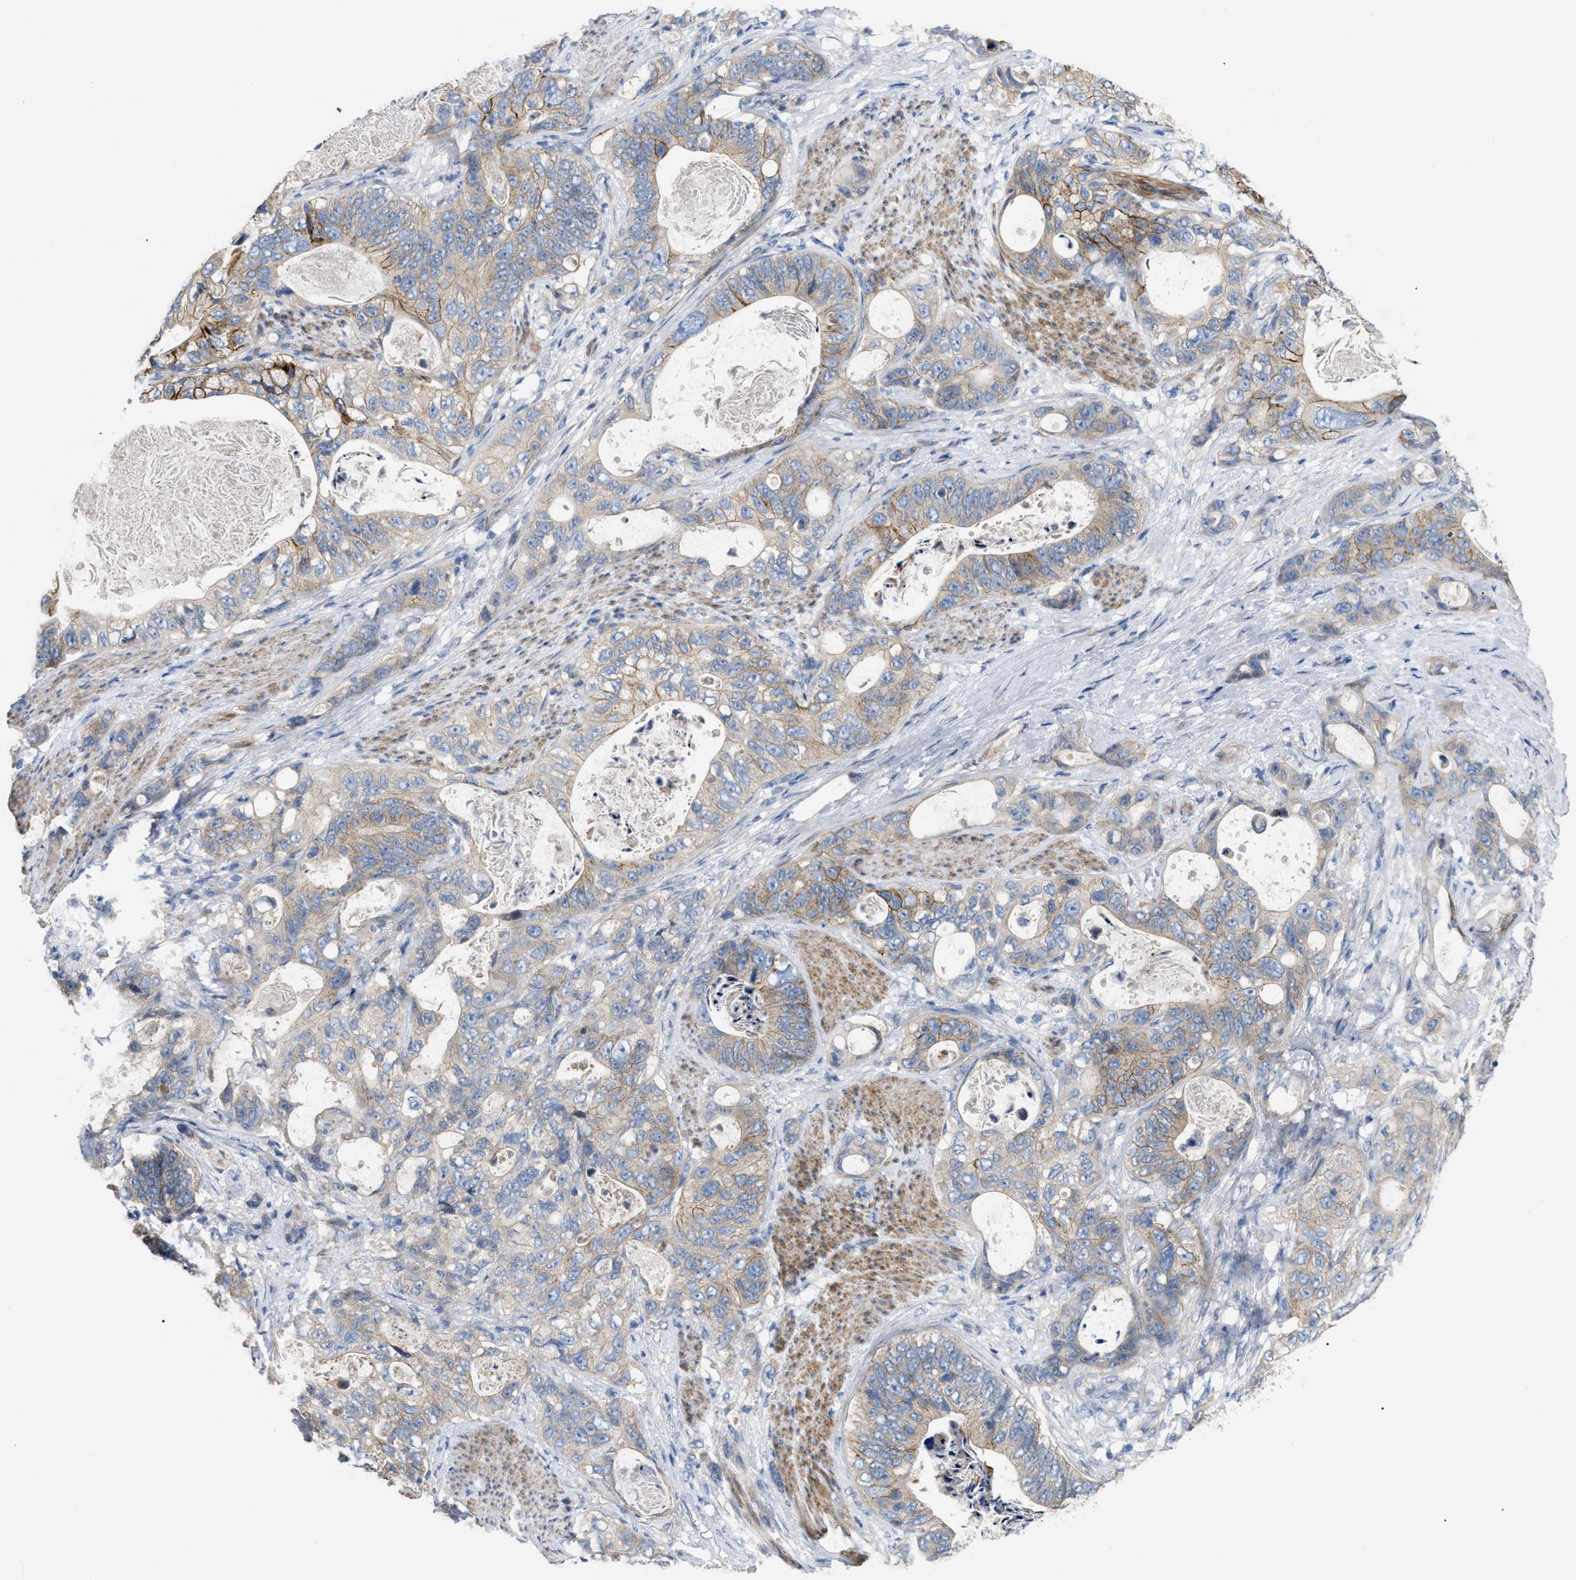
{"staining": {"intensity": "moderate", "quantity": "<25%", "location": "cytoplasmic/membranous"}, "tissue": "stomach cancer", "cell_type": "Tumor cells", "image_type": "cancer", "snomed": [{"axis": "morphology", "description": "Normal tissue, NOS"}, {"axis": "morphology", "description": "Adenocarcinoma, NOS"}, {"axis": "topography", "description": "Stomach"}], "caption": "DAB immunohistochemical staining of adenocarcinoma (stomach) displays moderate cytoplasmic/membranous protein expression in approximately <25% of tumor cells.", "gene": "DHX58", "patient": {"sex": "female", "age": 89}}